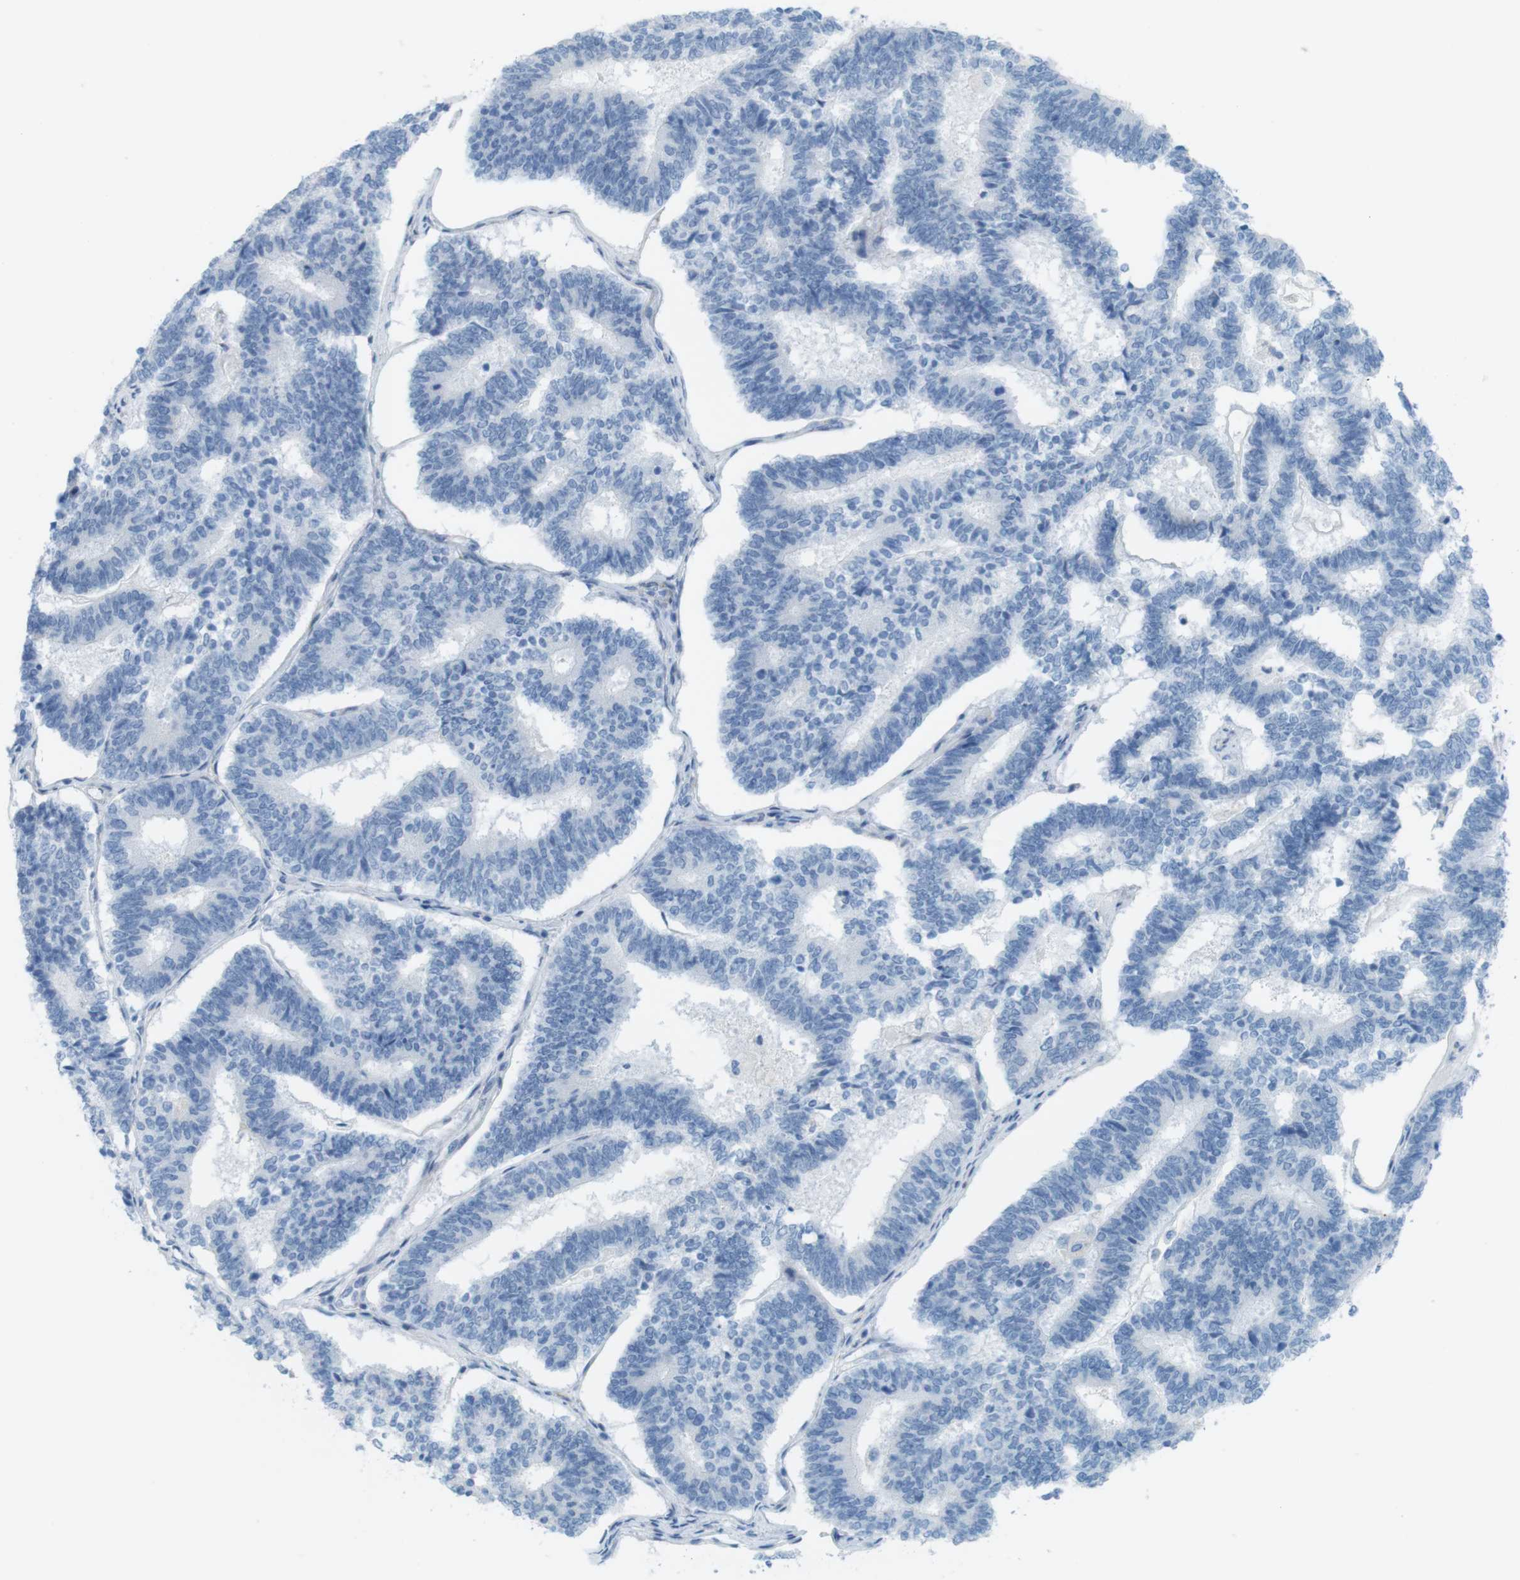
{"staining": {"intensity": "negative", "quantity": "none", "location": "none"}, "tissue": "endometrial cancer", "cell_type": "Tumor cells", "image_type": "cancer", "snomed": [{"axis": "morphology", "description": "Adenocarcinoma, NOS"}, {"axis": "topography", "description": "Endometrium"}], "caption": "DAB (3,3'-diaminobenzidine) immunohistochemical staining of human endometrial cancer (adenocarcinoma) shows no significant staining in tumor cells.", "gene": "MYH9", "patient": {"sex": "female", "age": 70}}